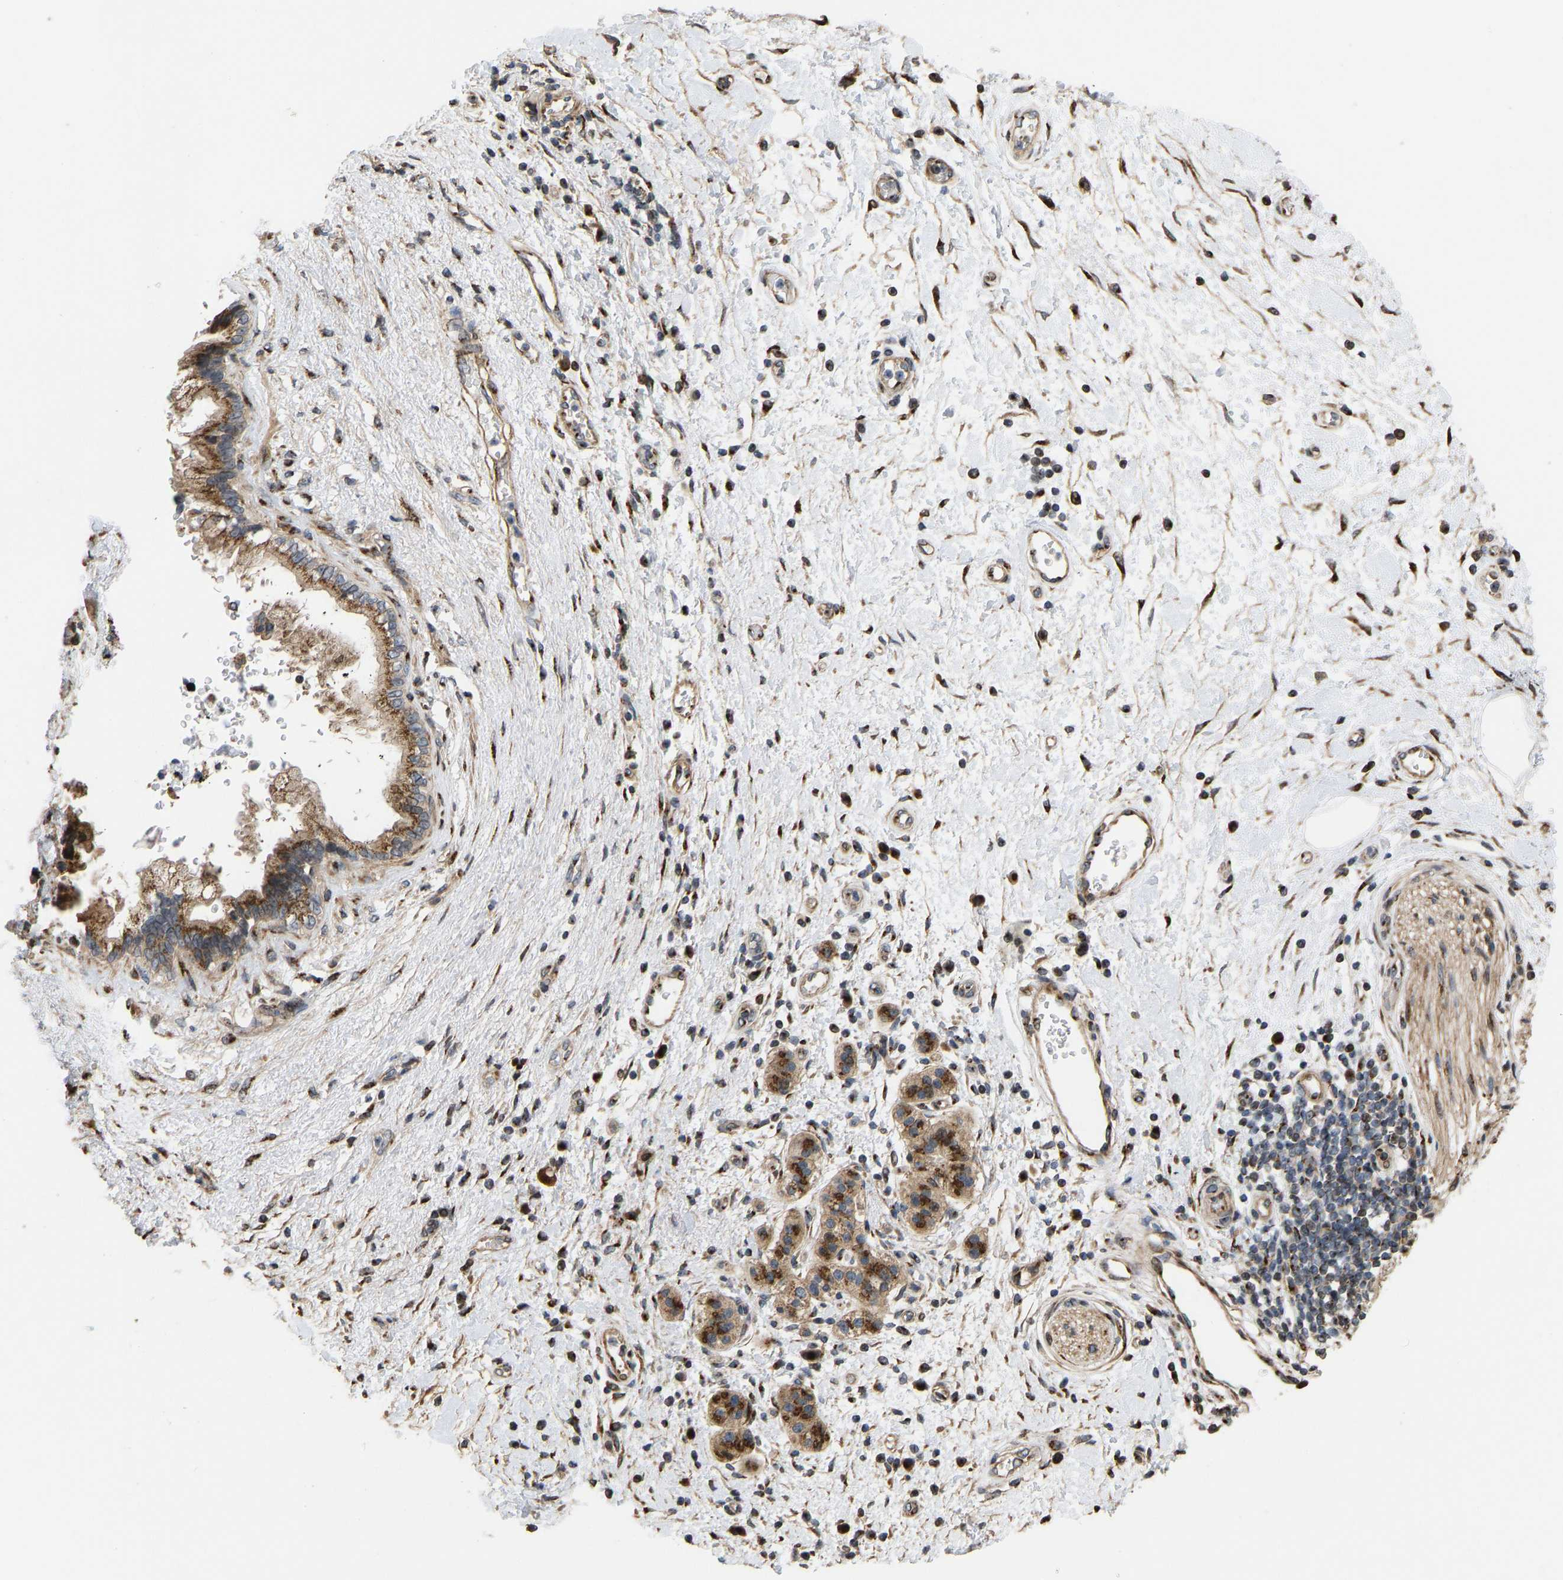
{"staining": {"intensity": "strong", "quantity": ">75%", "location": "cytoplasmic/membranous"}, "tissue": "pancreatic cancer", "cell_type": "Tumor cells", "image_type": "cancer", "snomed": [{"axis": "morphology", "description": "Adenocarcinoma, NOS"}, {"axis": "topography", "description": "Pancreas"}], "caption": "Immunohistochemistry (IHC) photomicrograph of neoplastic tissue: human pancreatic cancer stained using immunohistochemistry (IHC) shows high levels of strong protein expression localized specifically in the cytoplasmic/membranous of tumor cells, appearing as a cytoplasmic/membranous brown color.", "gene": "YIPF4", "patient": {"sex": "female", "age": 60}}